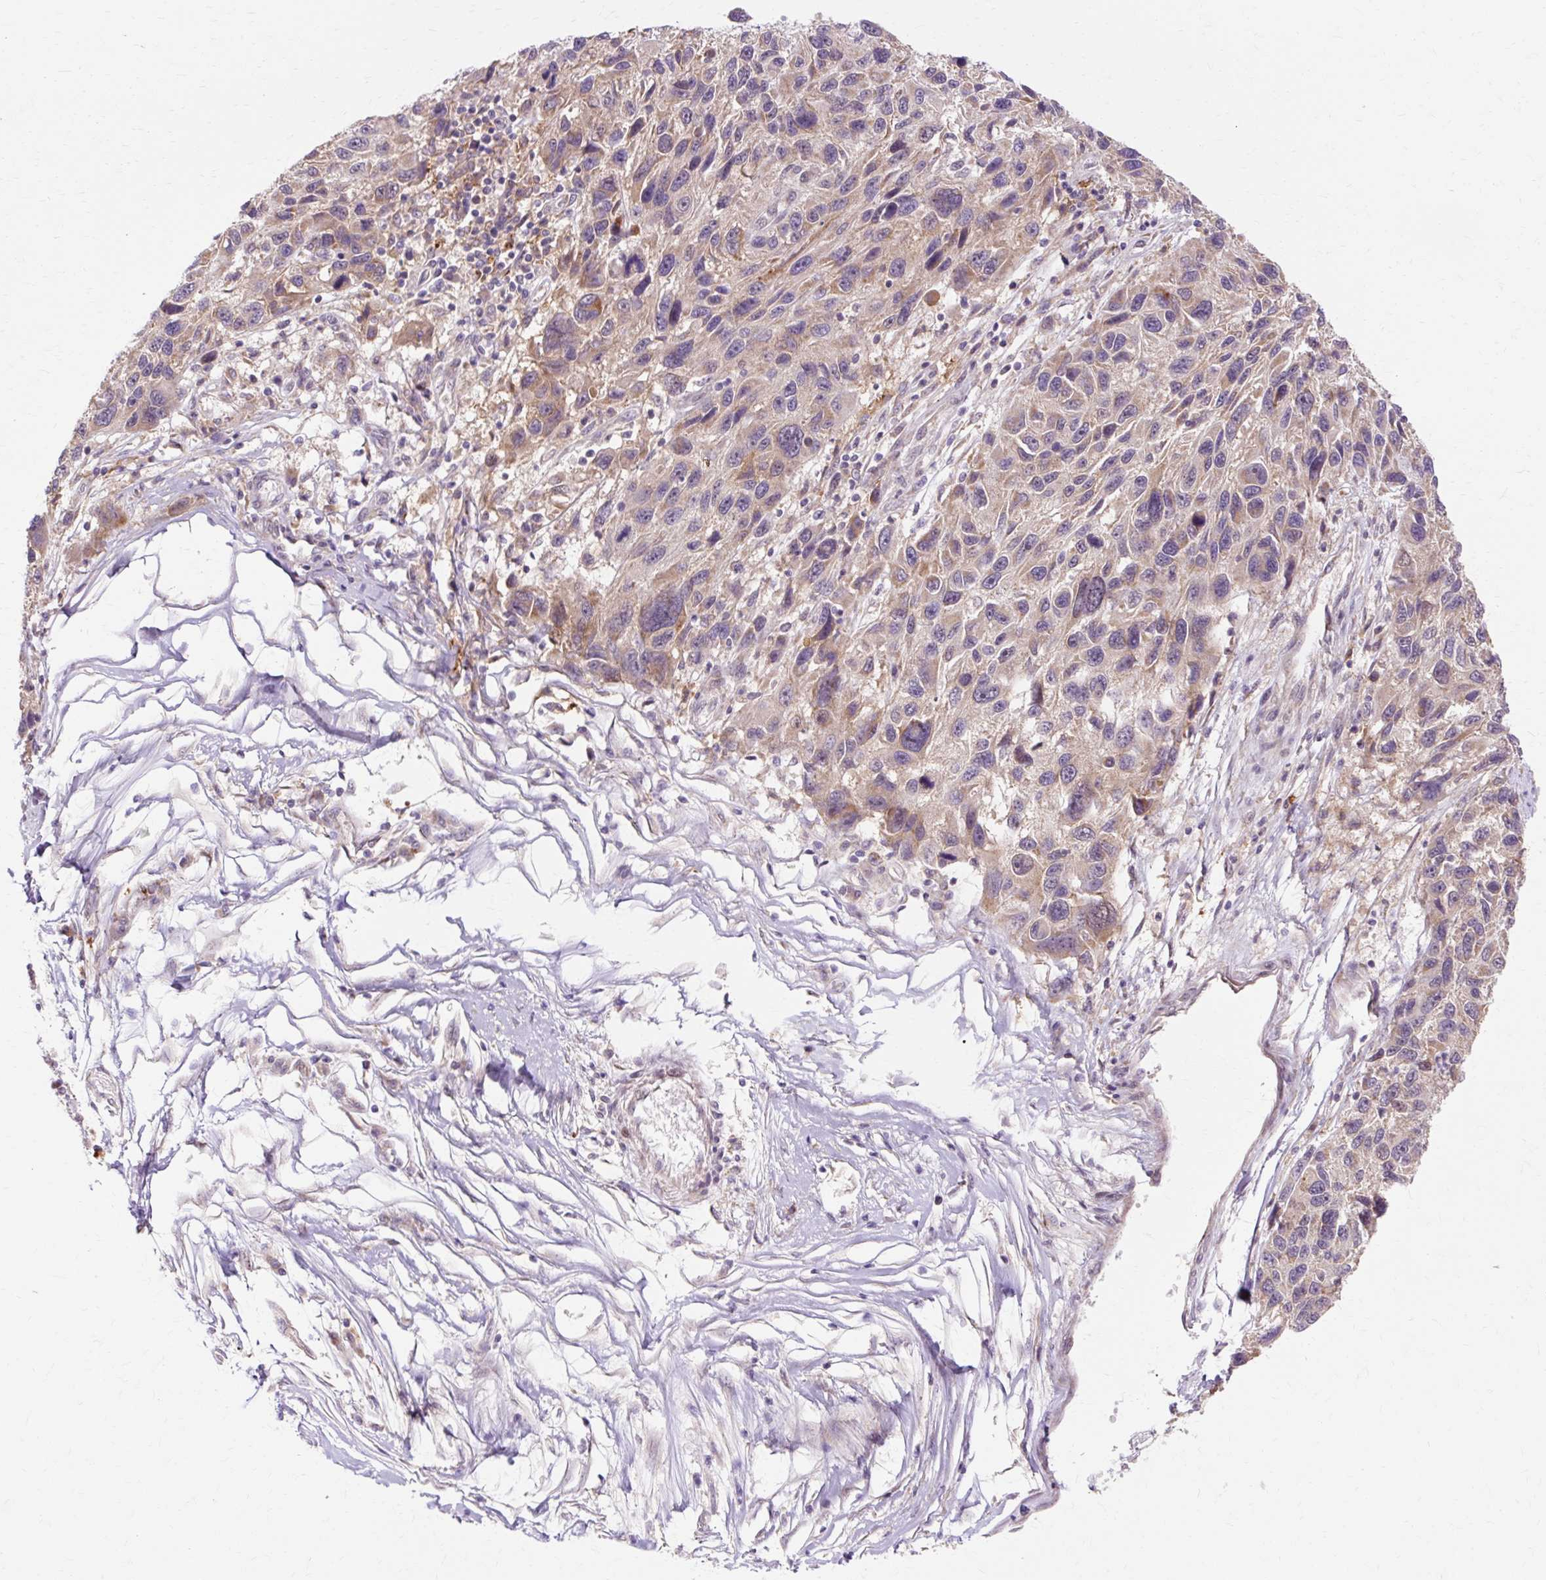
{"staining": {"intensity": "moderate", "quantity": "<25%", "location": "cytoplasmic/membranous,nuclear"}, "tissue": "melanoma", "cell_type": "Tumor cells", "image_type": "cancer", "snomed": [{"axis": "morphology", "description": "Malignant melanoma, NOS"}, {"axis": "topography", "description": "Skin"}], "caption": "This photomicrograph demonstrates IHC staining of human malignant melanoma, with low moderate cytoplasmic/membranous and nuclear staining in approximately <25% of tumor cells.", "gene": "GEMIN2", "patient": {"sex": "male", "age": 53}}